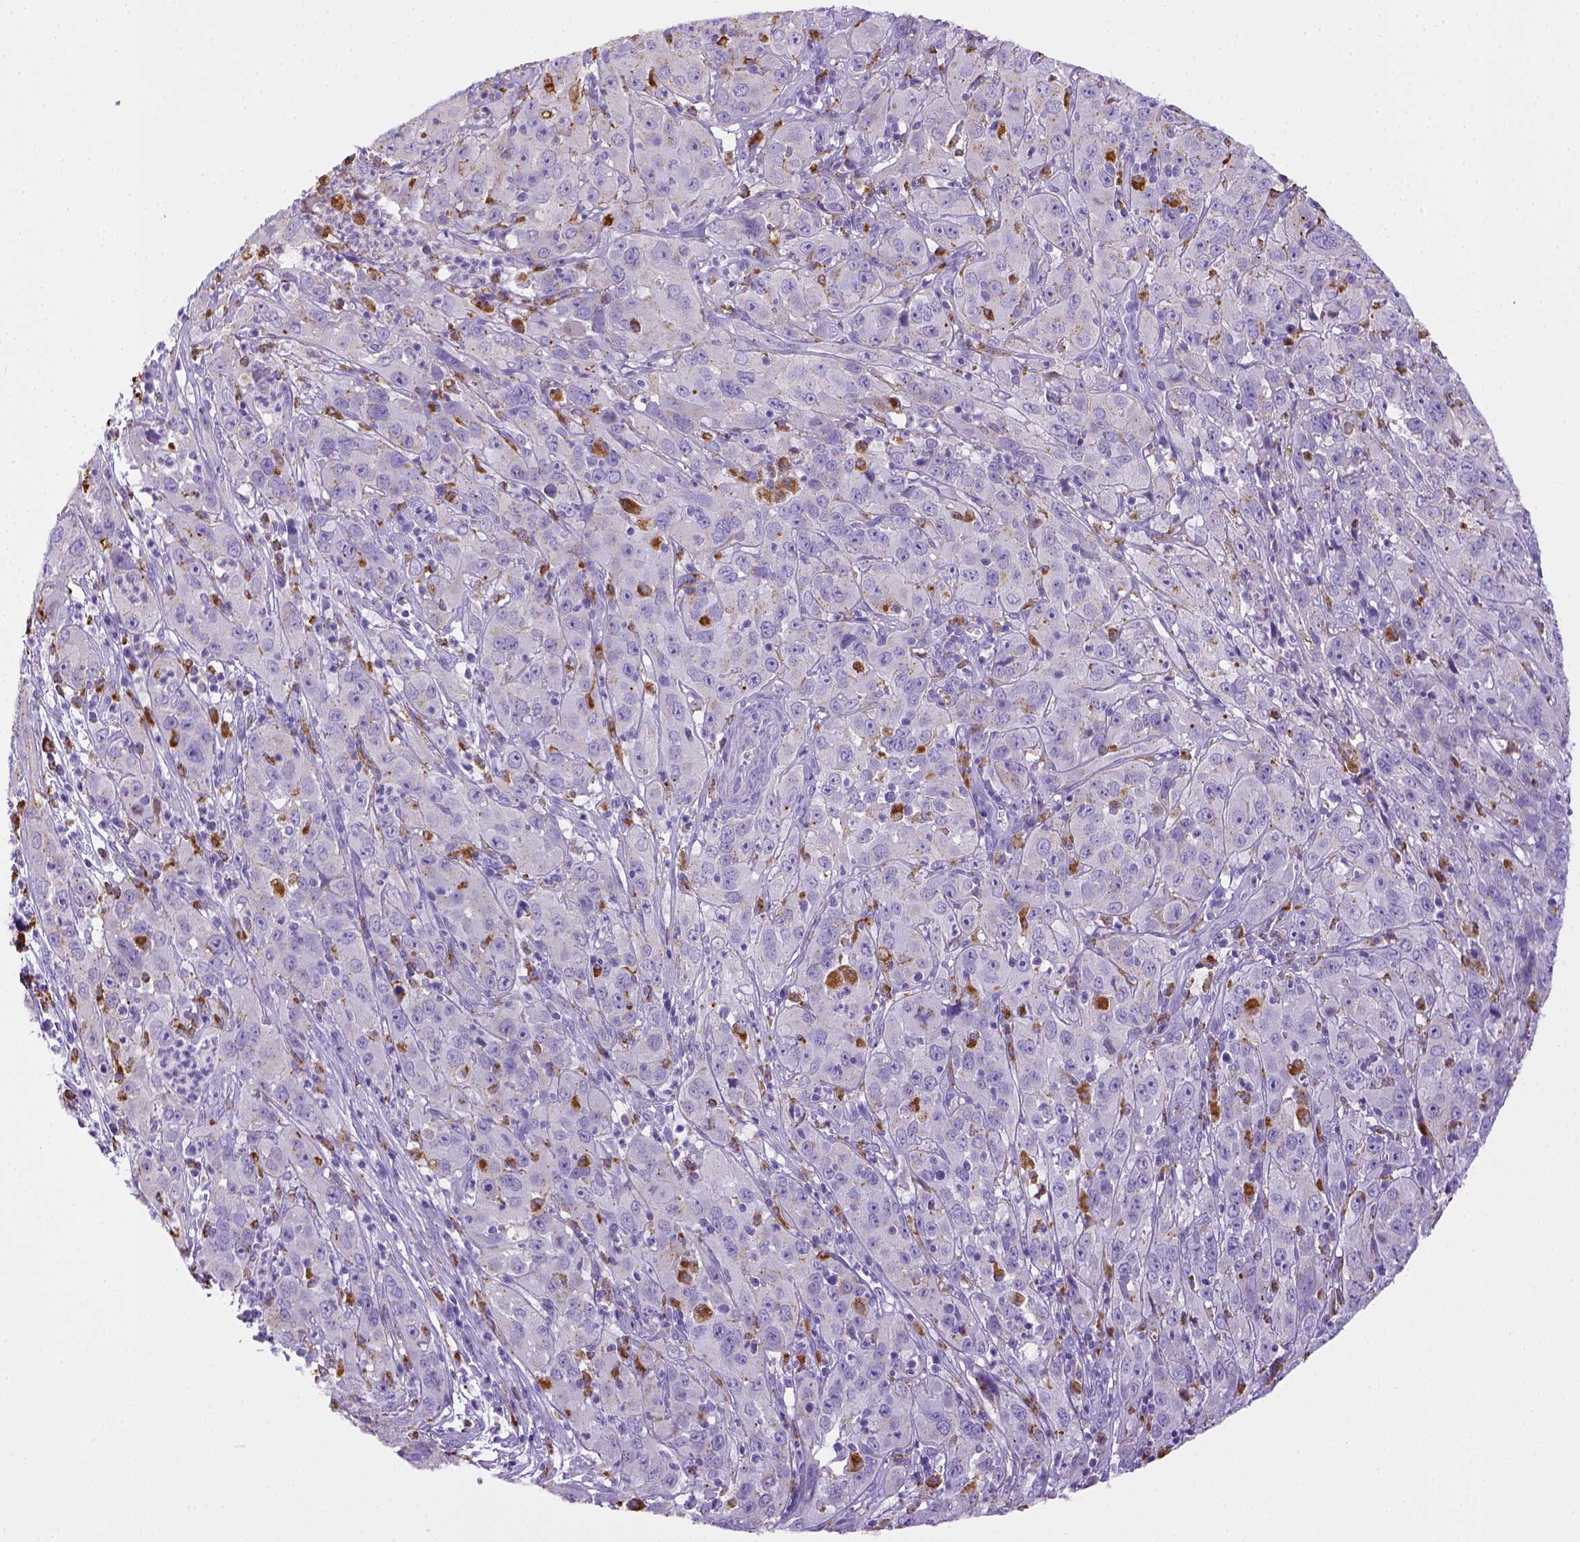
{"staining": {"intensity": "negative", "quantity": "none", "location": "none"}, "tissue": "cervical cancer", "cell_type": "Tumor cells", "image_type": "cancer", "snomed": [{"axis": "morphology", "description": "Squamous cell carcinoma, NOS"}, {"axis": "topography", "description": "Cervix"}], "caption": "The image reveals no significant positivity in tumor cells of cervical cancer.", "gene": "CD68", "patient": {"sex": "female", "age": 32}}